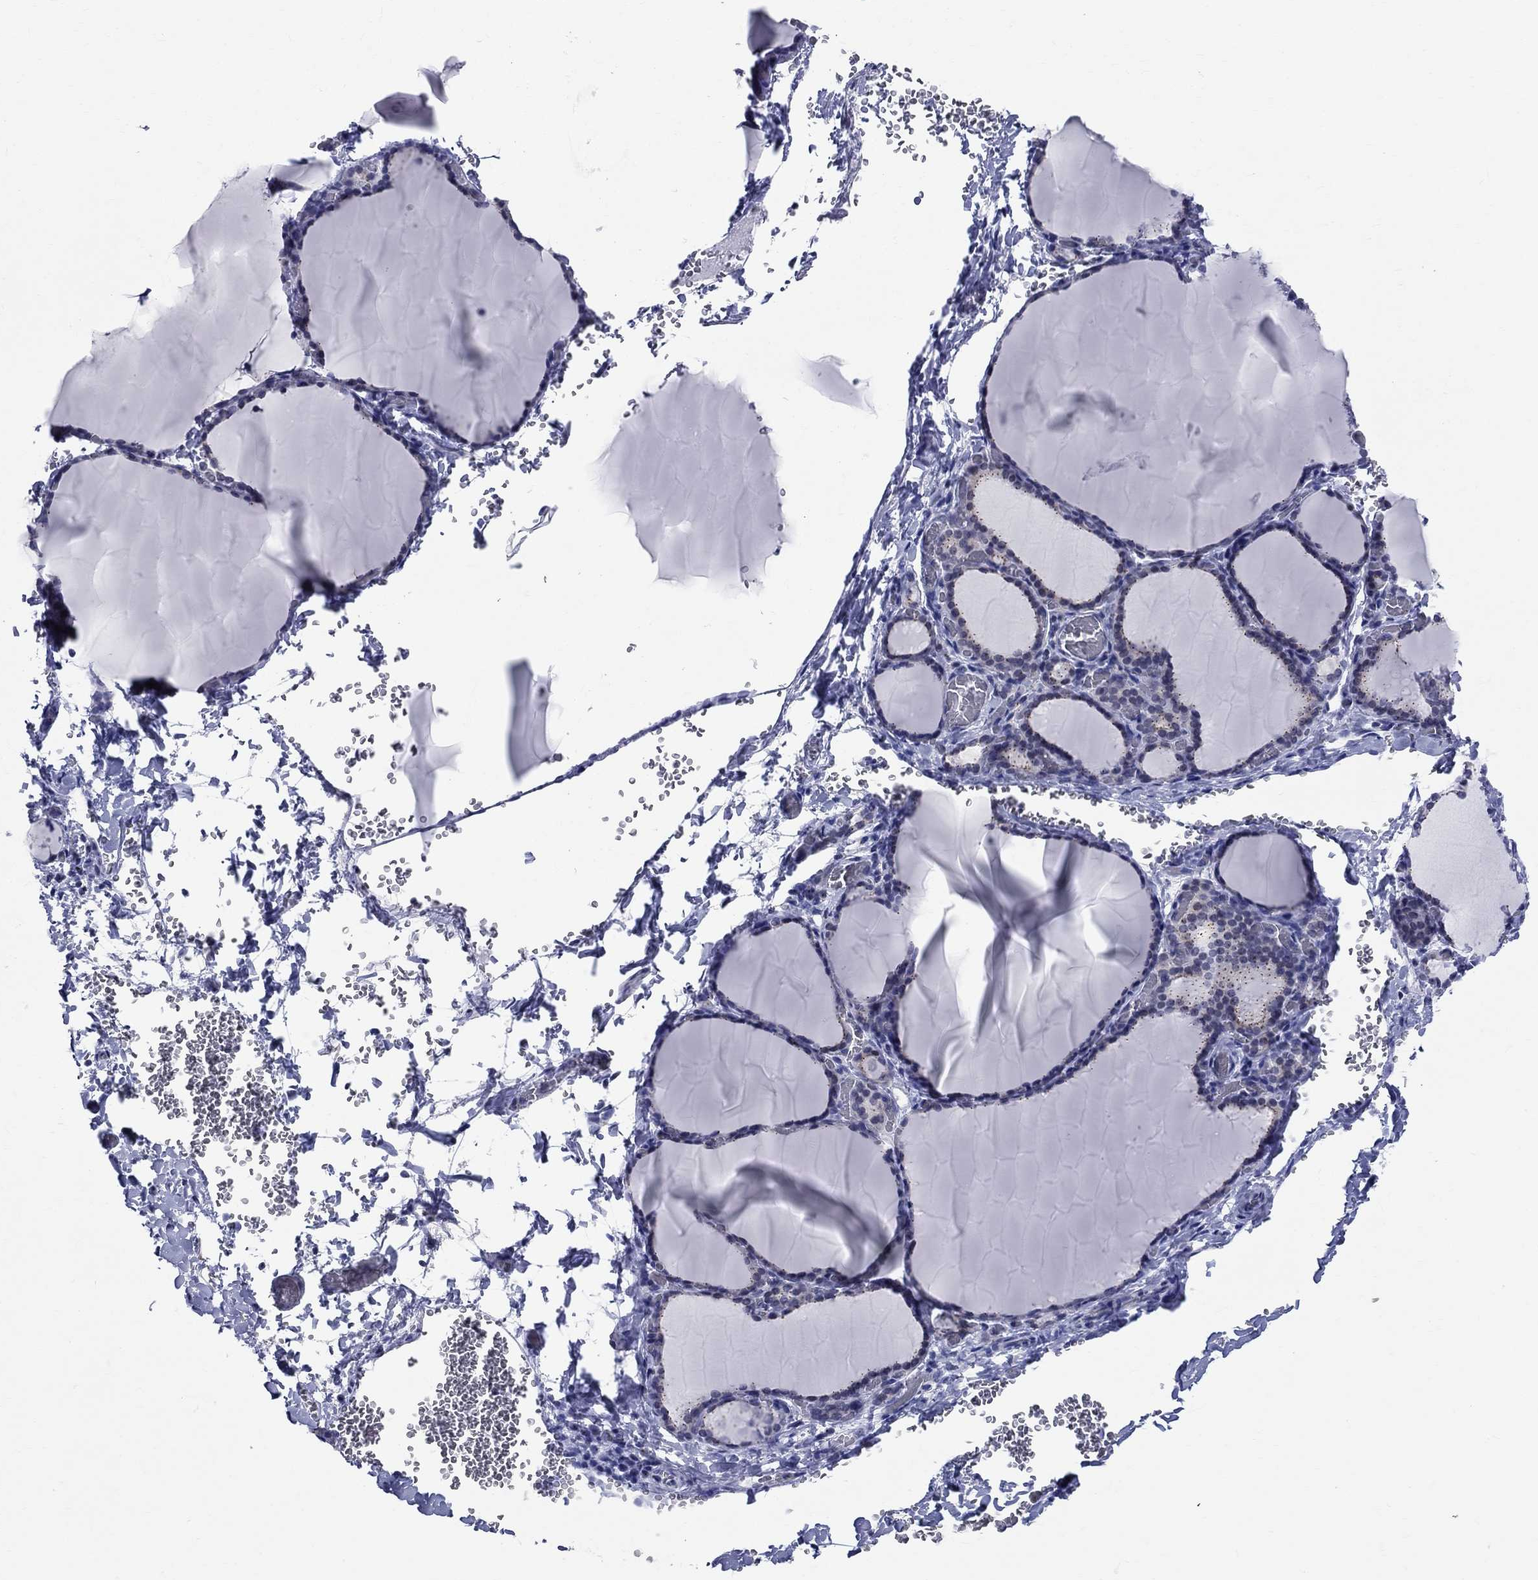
{"staining": {"intensity": "negative", "quantity": "none", "location": "none"}, "tissue": "thyroid gland", "cell_type": "Glandular cells", "image_type": "normal", "snomed": [{"axis": "morphology", "description": "Normal tissue, NOS"}, {"axis": "morphology", "description": "Hyperplasia, NOS"}, {"axis": "topography", "description": "Thyroid gland"}], "caption": "Protein analysis of normal thyroid gland displays no significant expression in glandular cells.", "gene": "CEP43", "patient": {"sex": "female", "age": 27}}